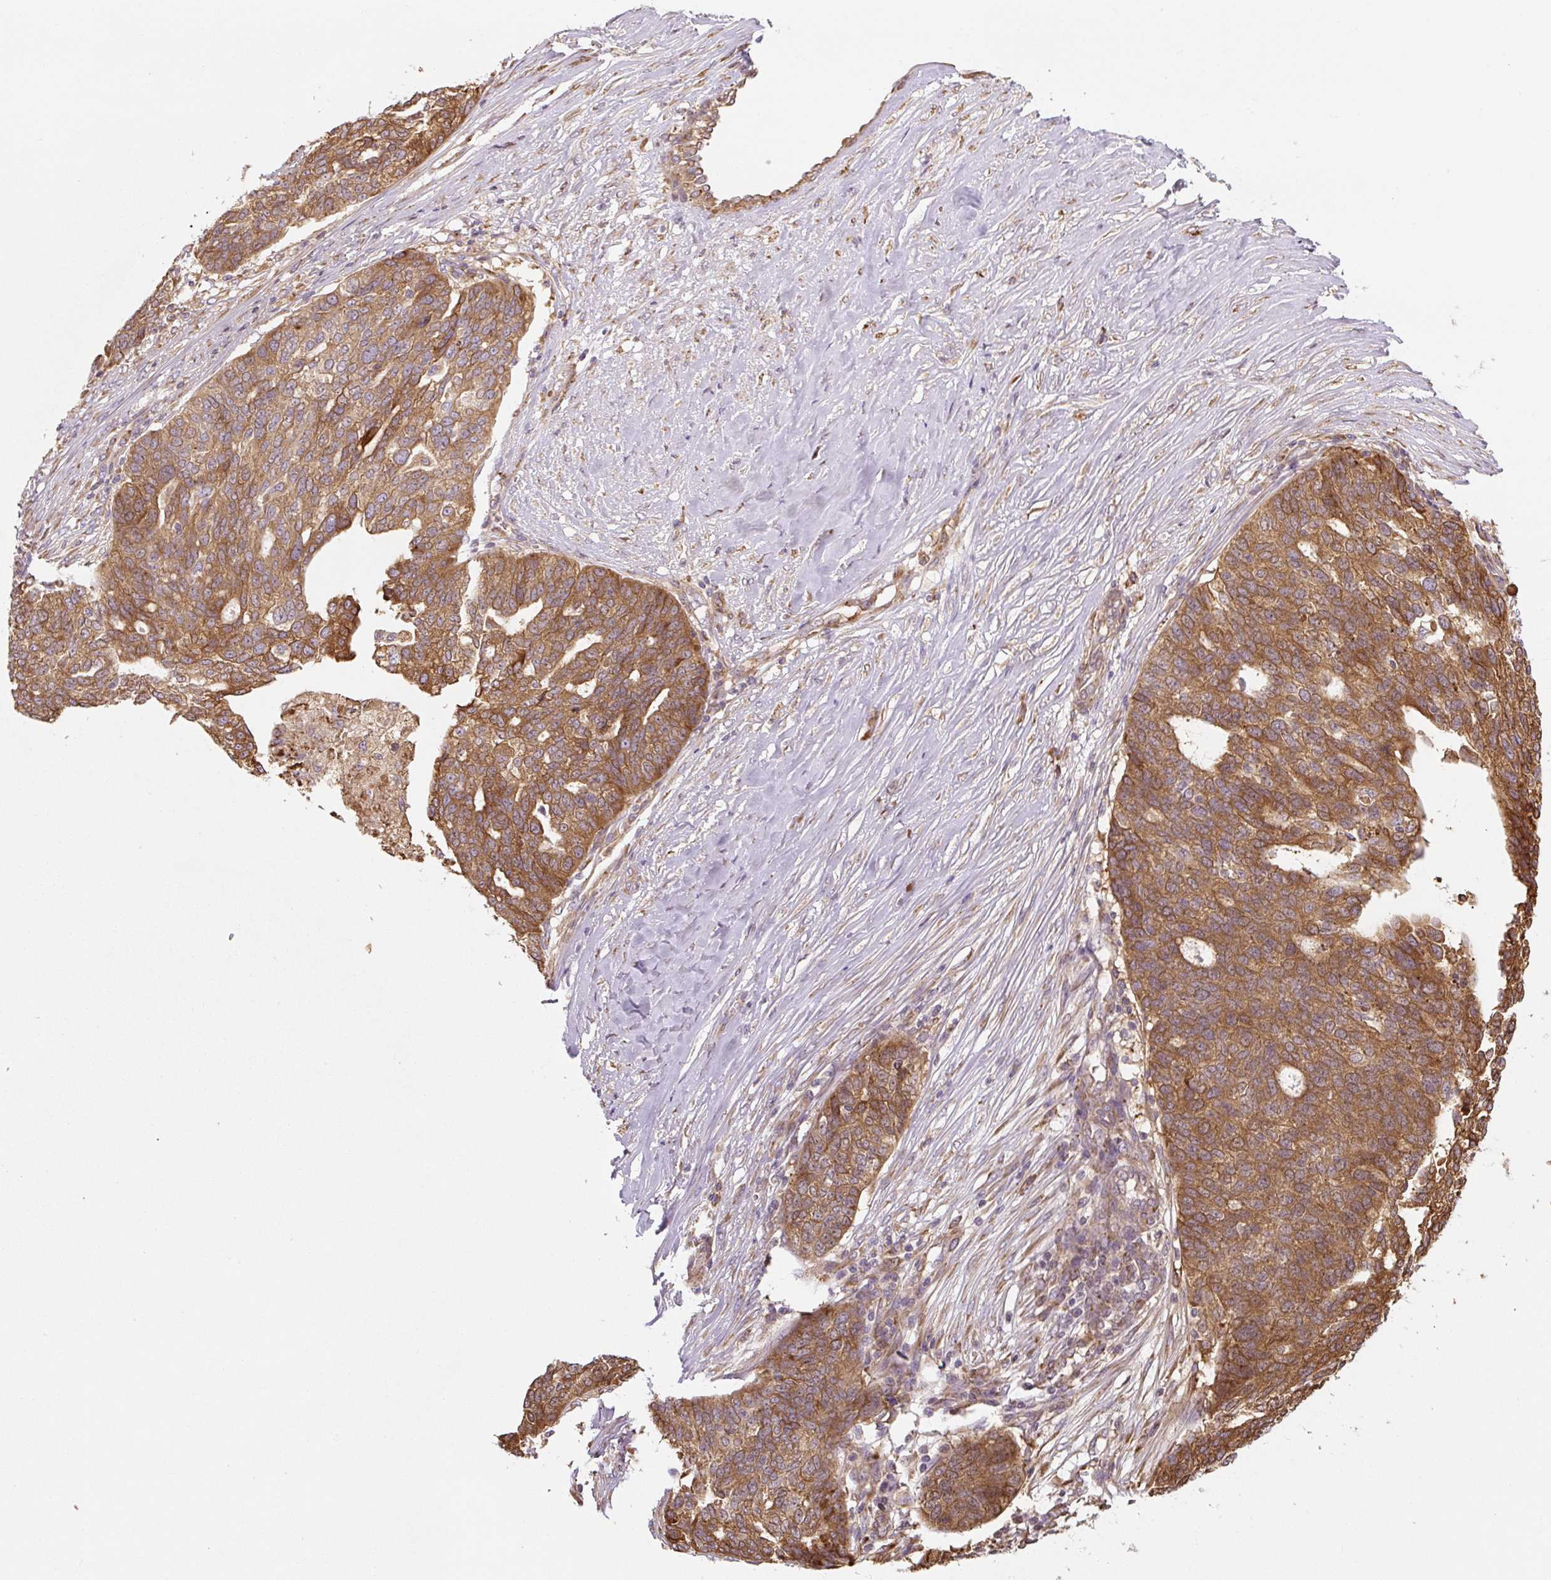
{"staining": {"intensity": "strong", "quantity": ">75%", "location": "cytoplasmic/membranous"}, "tissue": "ovarian cancer", "cell_type": "Tumor cells", "image_type": "cancer", "snomed": [{"axis": "morphology", "description": "Cystadenocarcinoma, serous, NOS"}, {"axis": "topography", "description": "Ovary"}], "caption": "Strong cytoplasmic/membranous staining for a protein is seen in about >75% of tumor cells of ovarian serous cystadenocarcinoma using immunohistochemistry.", "gene": "RASA1", "patient": {"sex": "female", "age": 59}}